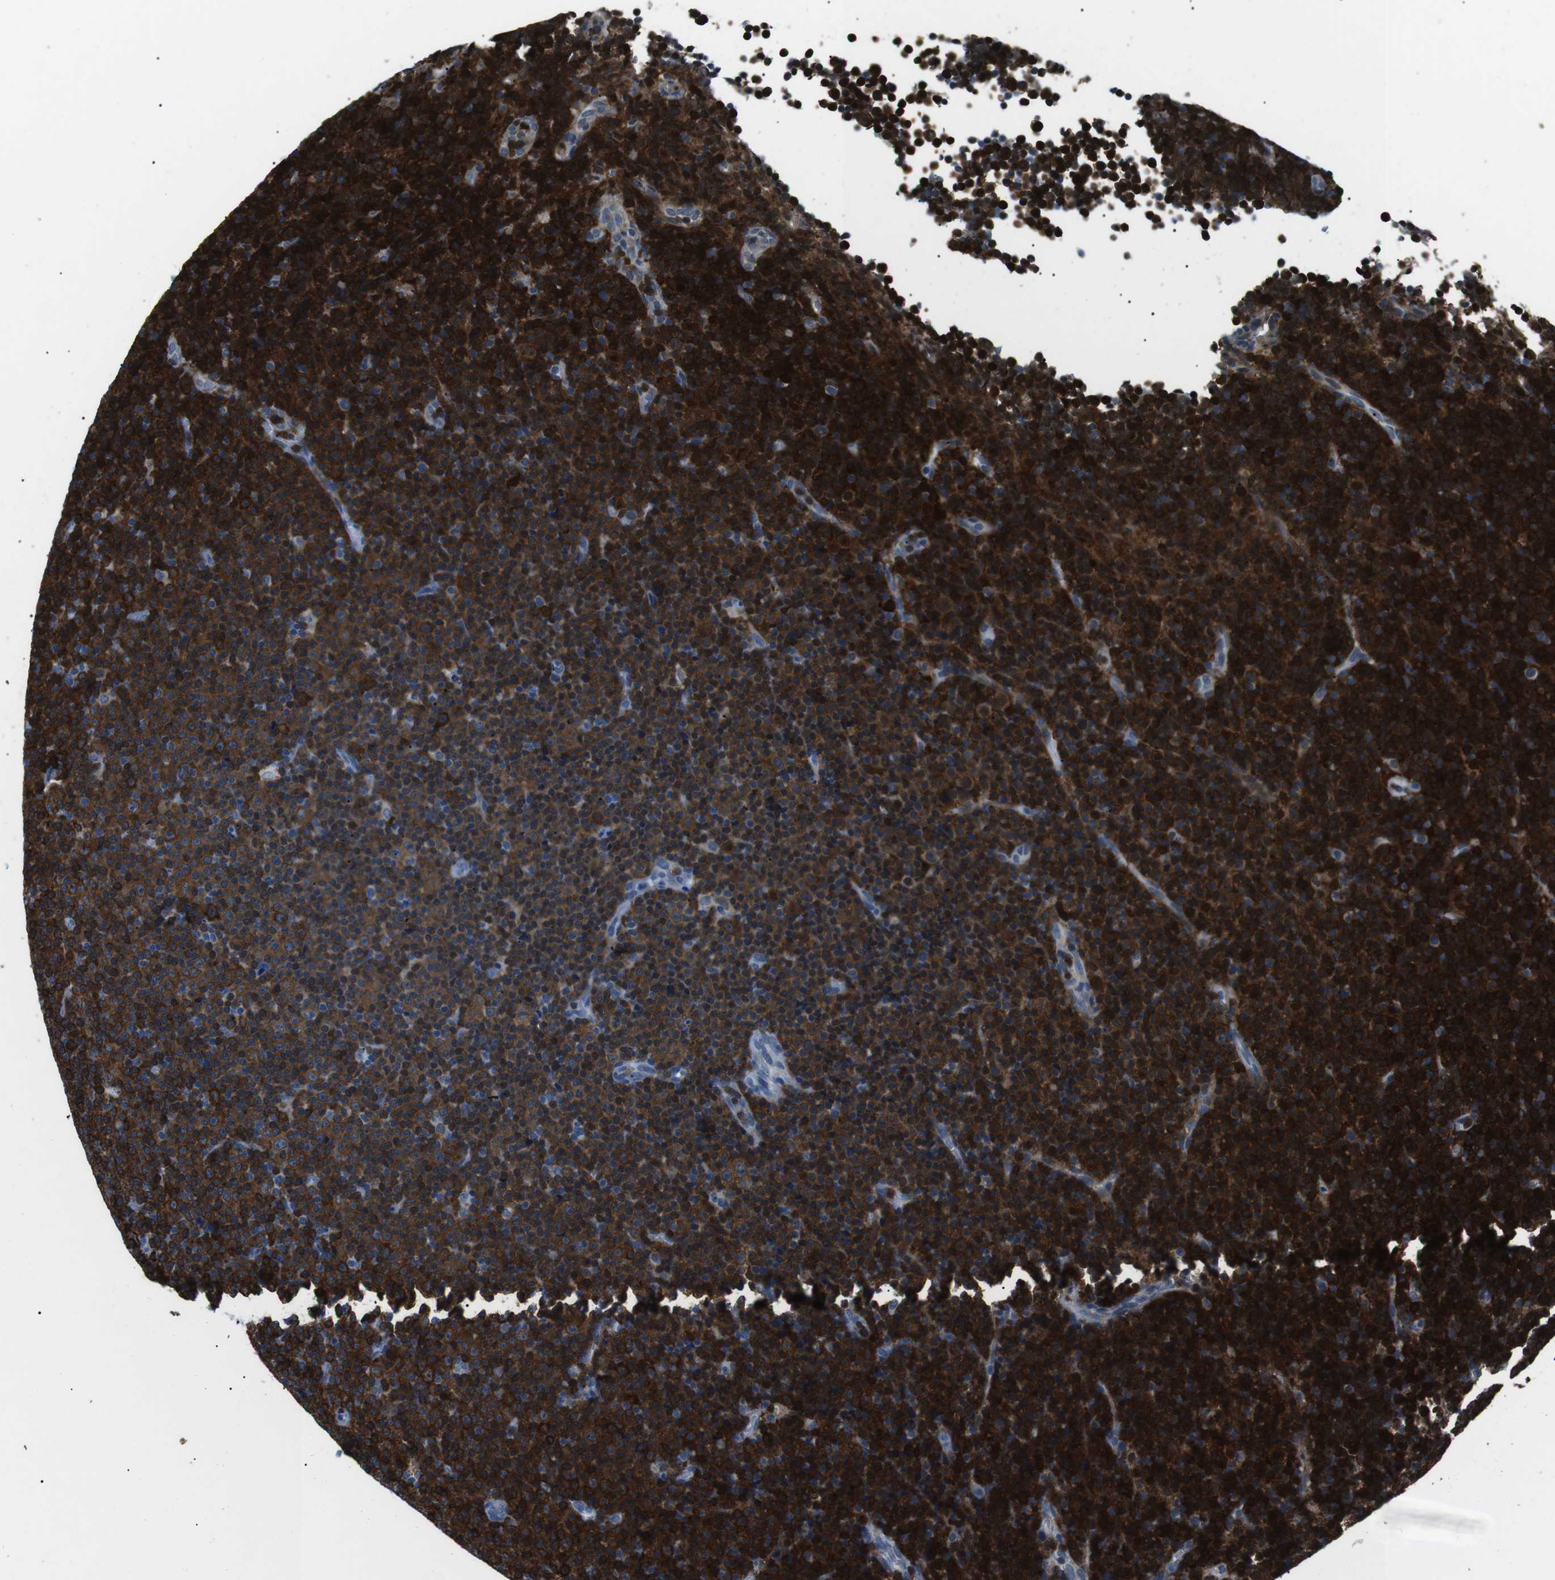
{"staining": {"intensity": "strong", "quantity": ">75%", "location": "cytoplasmic/membranous"}, "tissue": "lymphoma", "cell_type": "Tumor cells", "image_type": "cancer", "snomed": [{"axis": "morphology", "description": "Malignant lymphoma, non-Hodgkin's type, Low grade"}, {"axis": "topography", "description": "Lymph node"}], "caption": "Malignant lymphoma, non-Hodgkin's type (low-grade) was stained to show a protein in brown. There is high levels of strong cytoplasmic/membranous positivity in about >75% of tumor cells.", "gene": "BLNK", "patient": {"sex": "female", "age": 67}}